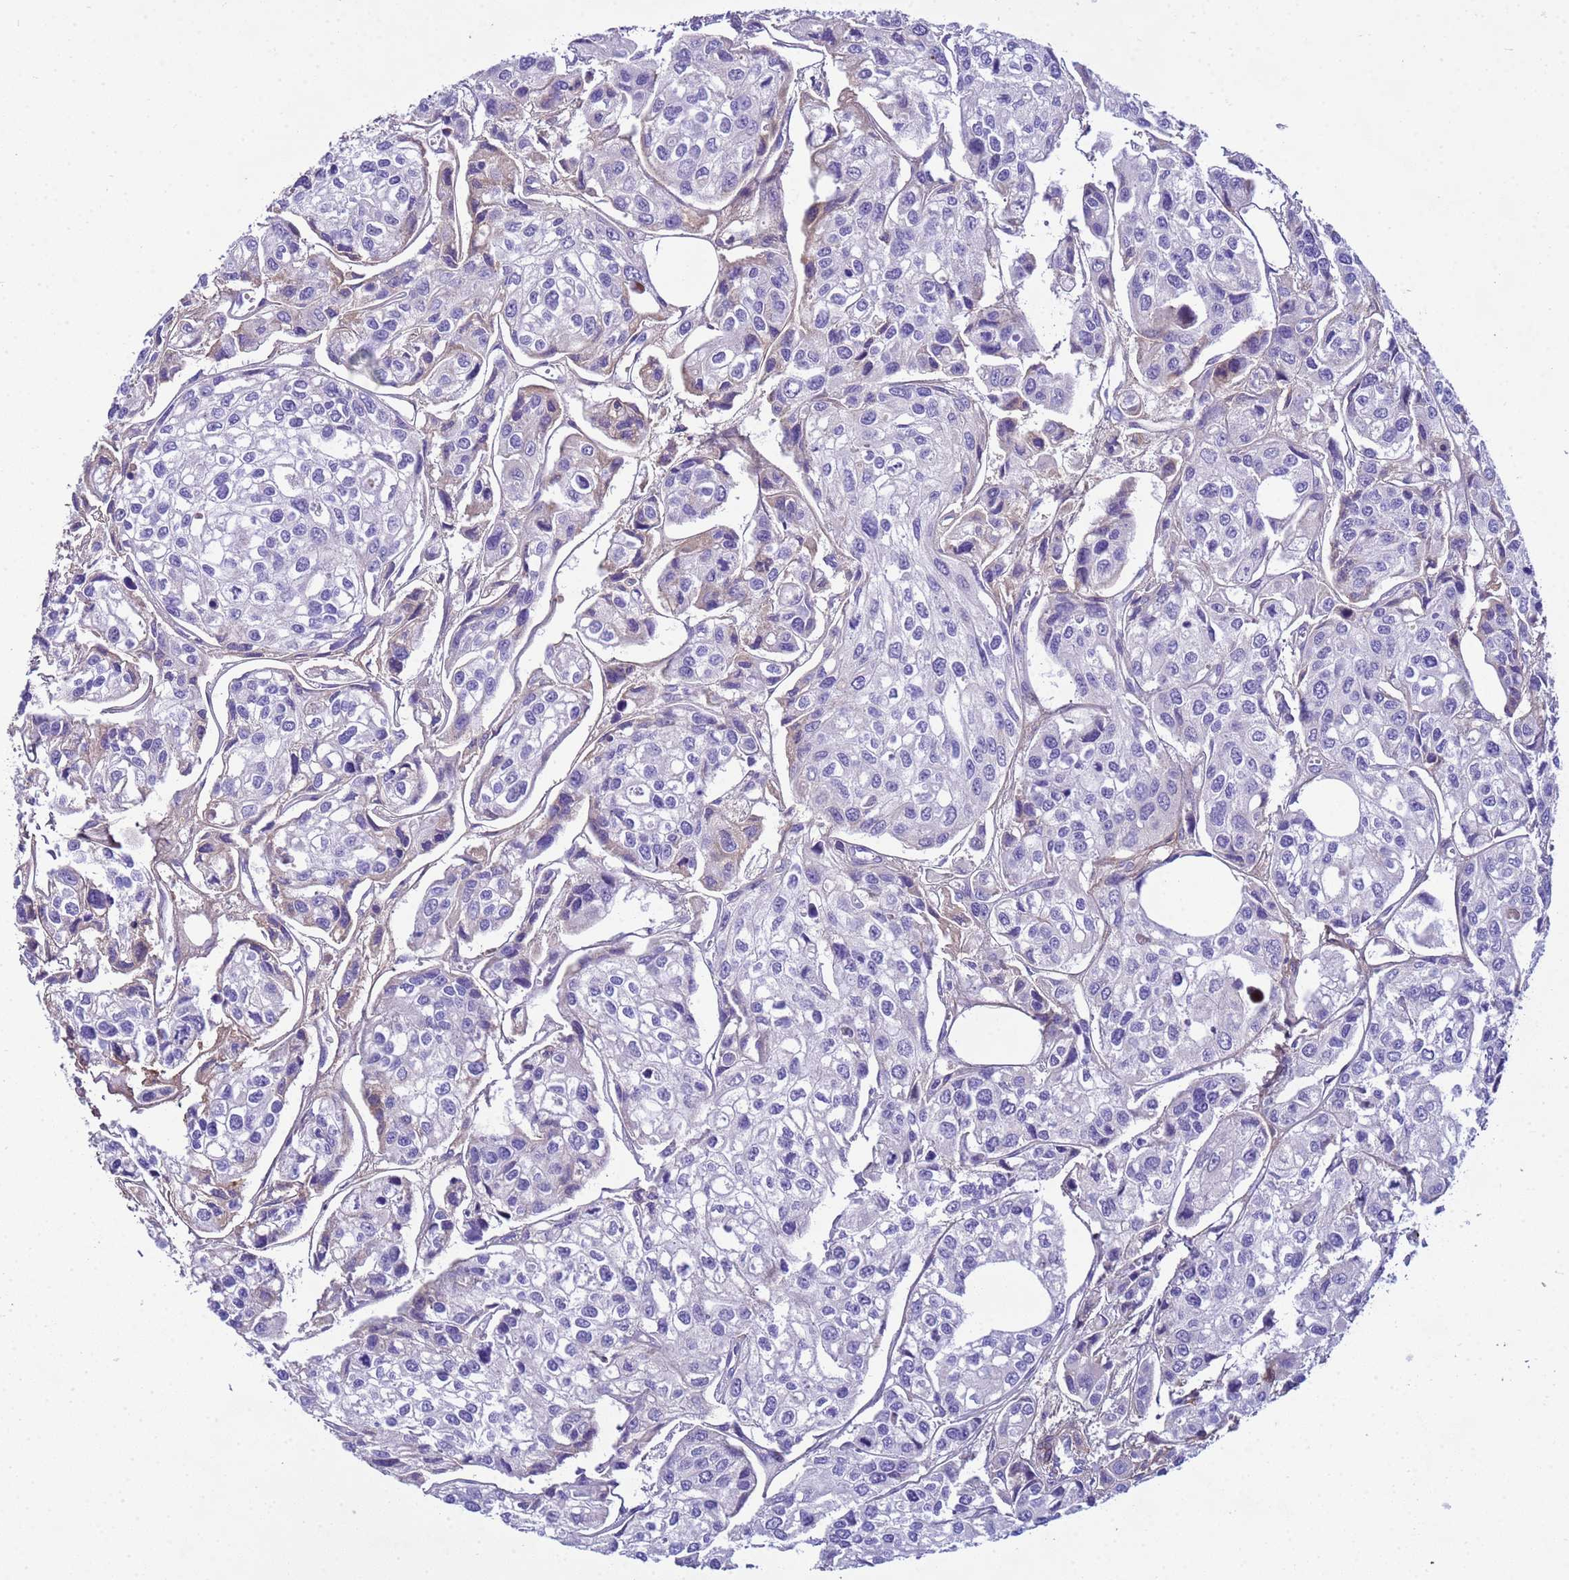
{"staining": {"intensity": "negative", "quantity": "none", "location": "none"}, "tissue": "urothelial cancer", "cell_type": "Tumor cells", "image_type": "cancer", "snomed": [{"axis": "morphology", "description": "Urothelial carcinoma, High grade"}, {"axis": "topography", "description": "Urinary bladder"}], "caption": "This micrograph is of urothelial cancer stained with immunohistochemistry to label a protein in brown with the nuclei are counter-stained blue. There is no staining in tumor cells.", "gene": "P2RX7", "patient": {"sex": "male", "age": 67}}